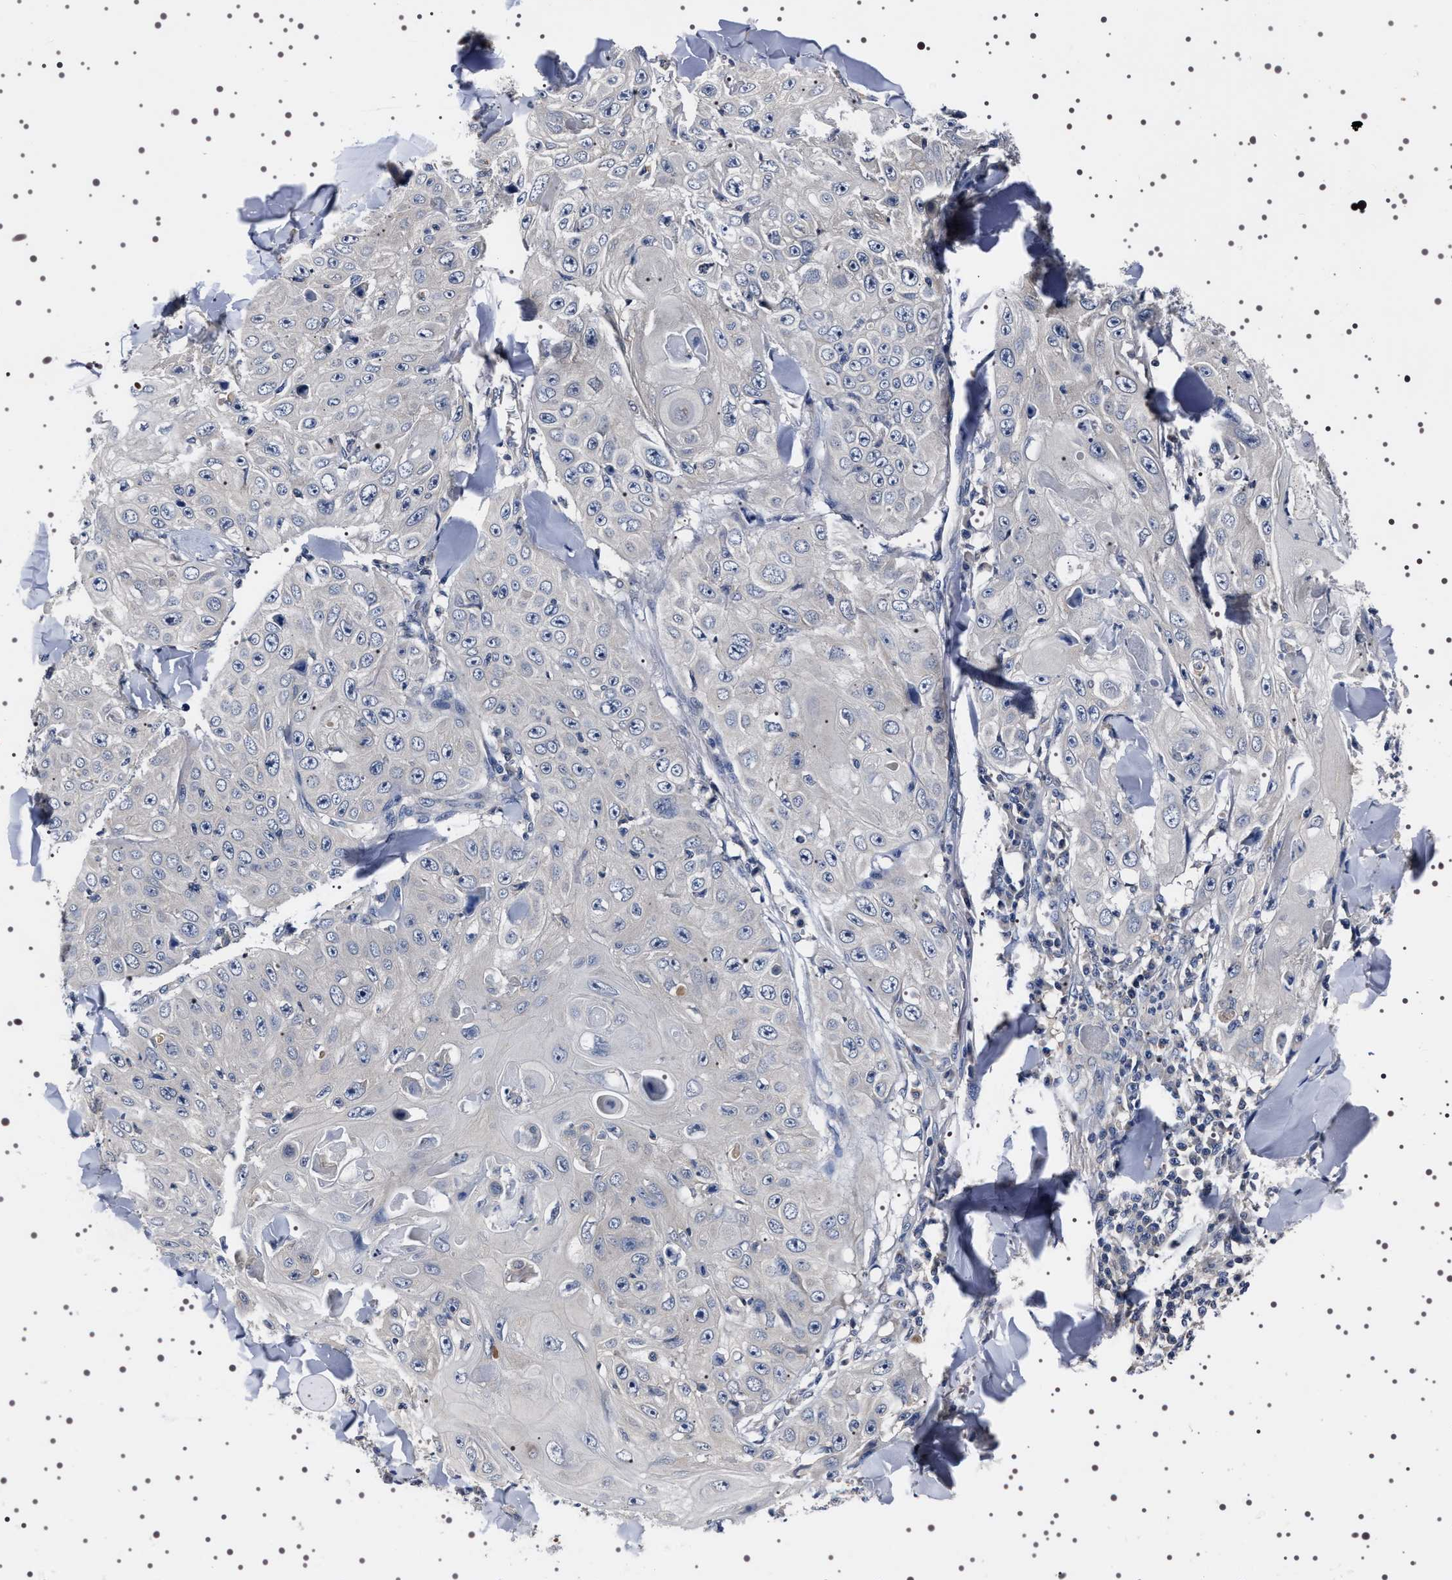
{"staining": {"intensity": "negative", "quantity": "none", "location": "none"}, "tissue": "skin cancer", "cell_type": "Tumor cells", "image_type": "cancer", "snomed": [{"axis": "morphology", "description": "Squamous cell carcinoma, NOS"}, {"axis": "topography", "description": "Skin"}], "caption": "Tumor cells are negative for brown protein staining in skin cancer.", "gene": "TARBP1", "patient": {"sex": "male", "age": 86}}